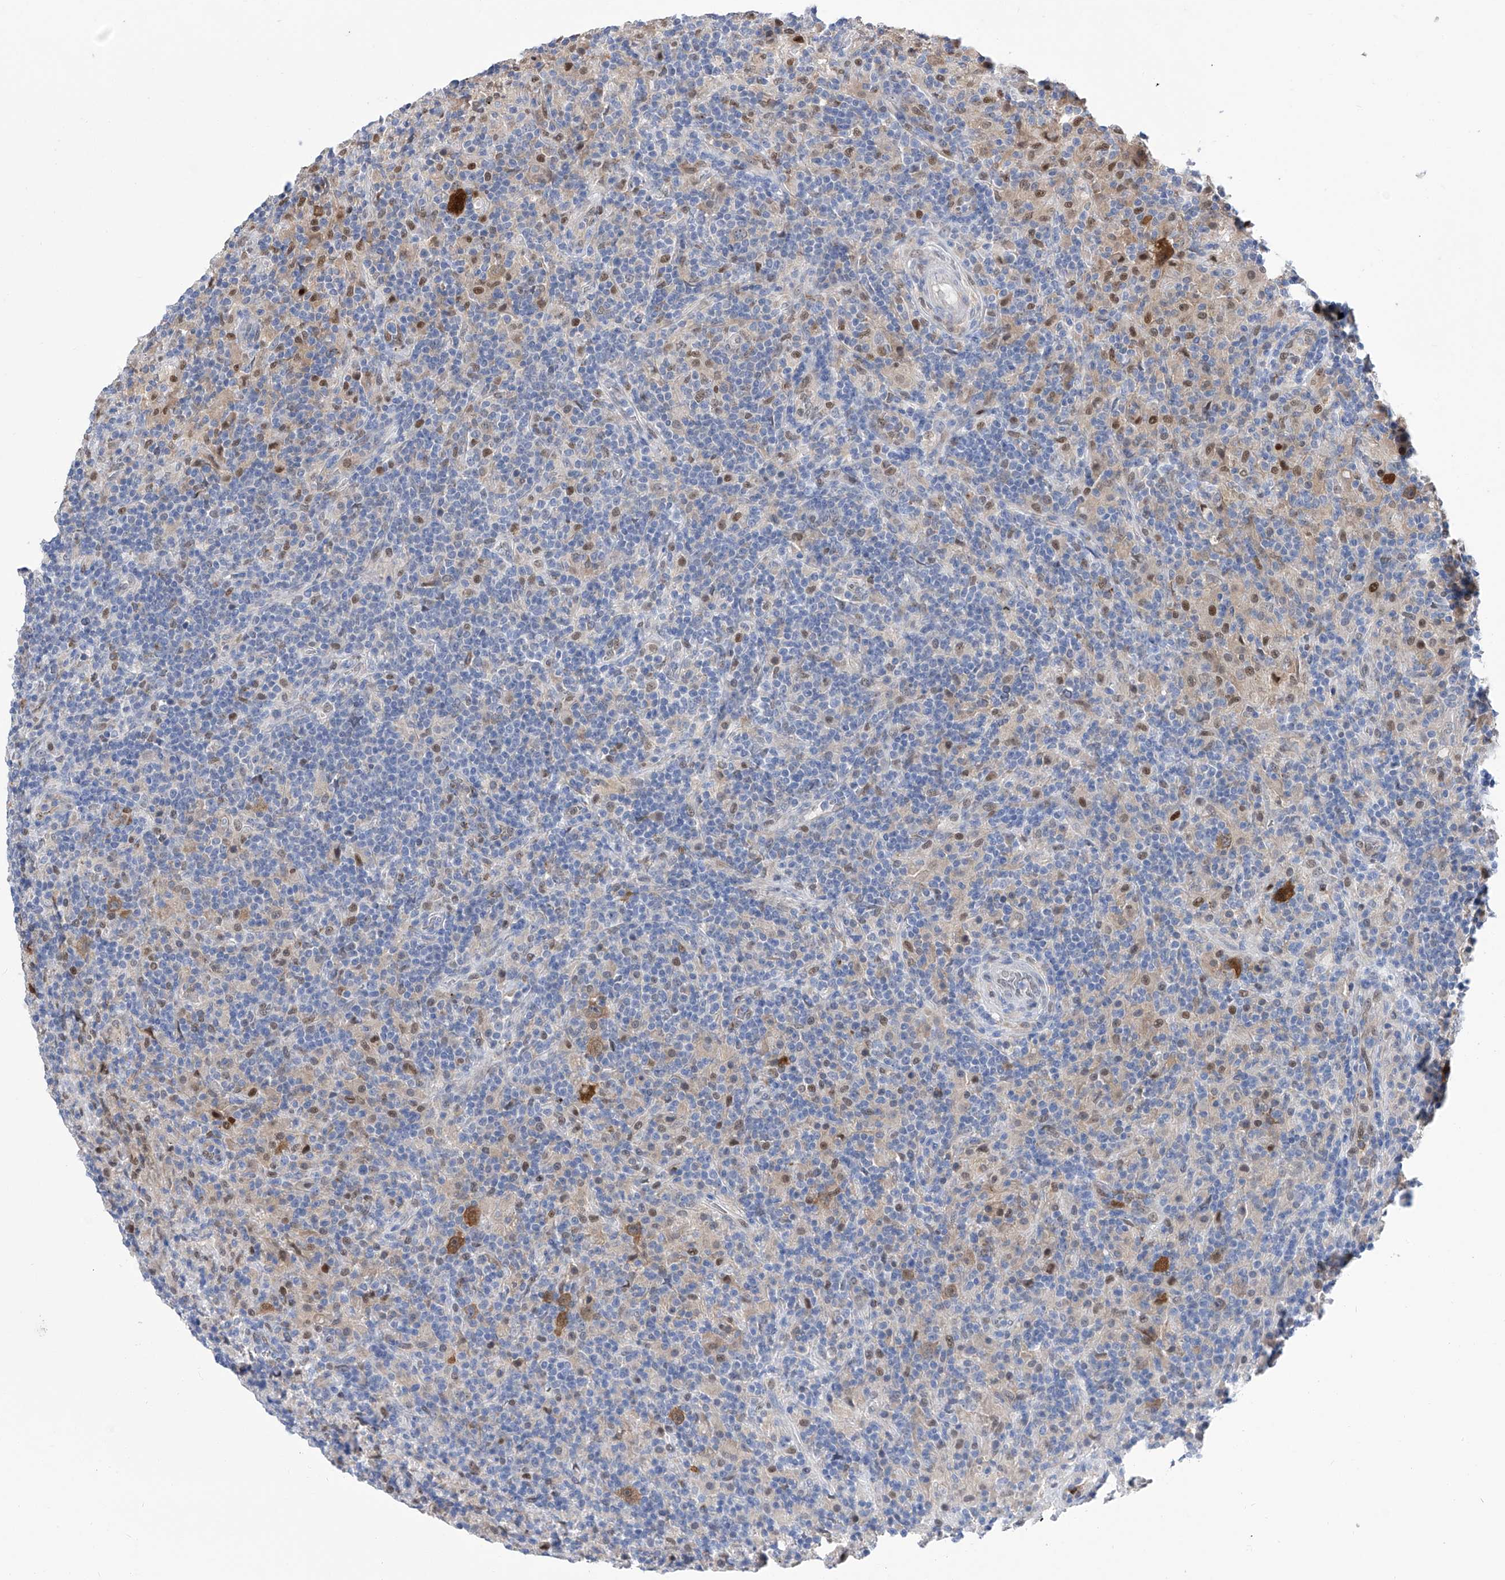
{"staining": {"intensity": "moderate", "quantity": ">75%", "location": "cytoplasmic/membranous"}, "tissue": "lymphoma", "cell_type": "Tumor cells", "image_type": "cancer", "snomed": [{"axis": "morphology", "description": "Hodgkin's disease, NOS"}, {"axis": "topography", "description": "Lymph node"}], "caption": "About >75% of tumor cells in human lymphoma demonstrate moderate cytoplasmic/membranous protein staining as visualized by brown immunohistochemical staining.", "gene": "PHF20", "patient": {"sex": "male", "age": 70}}